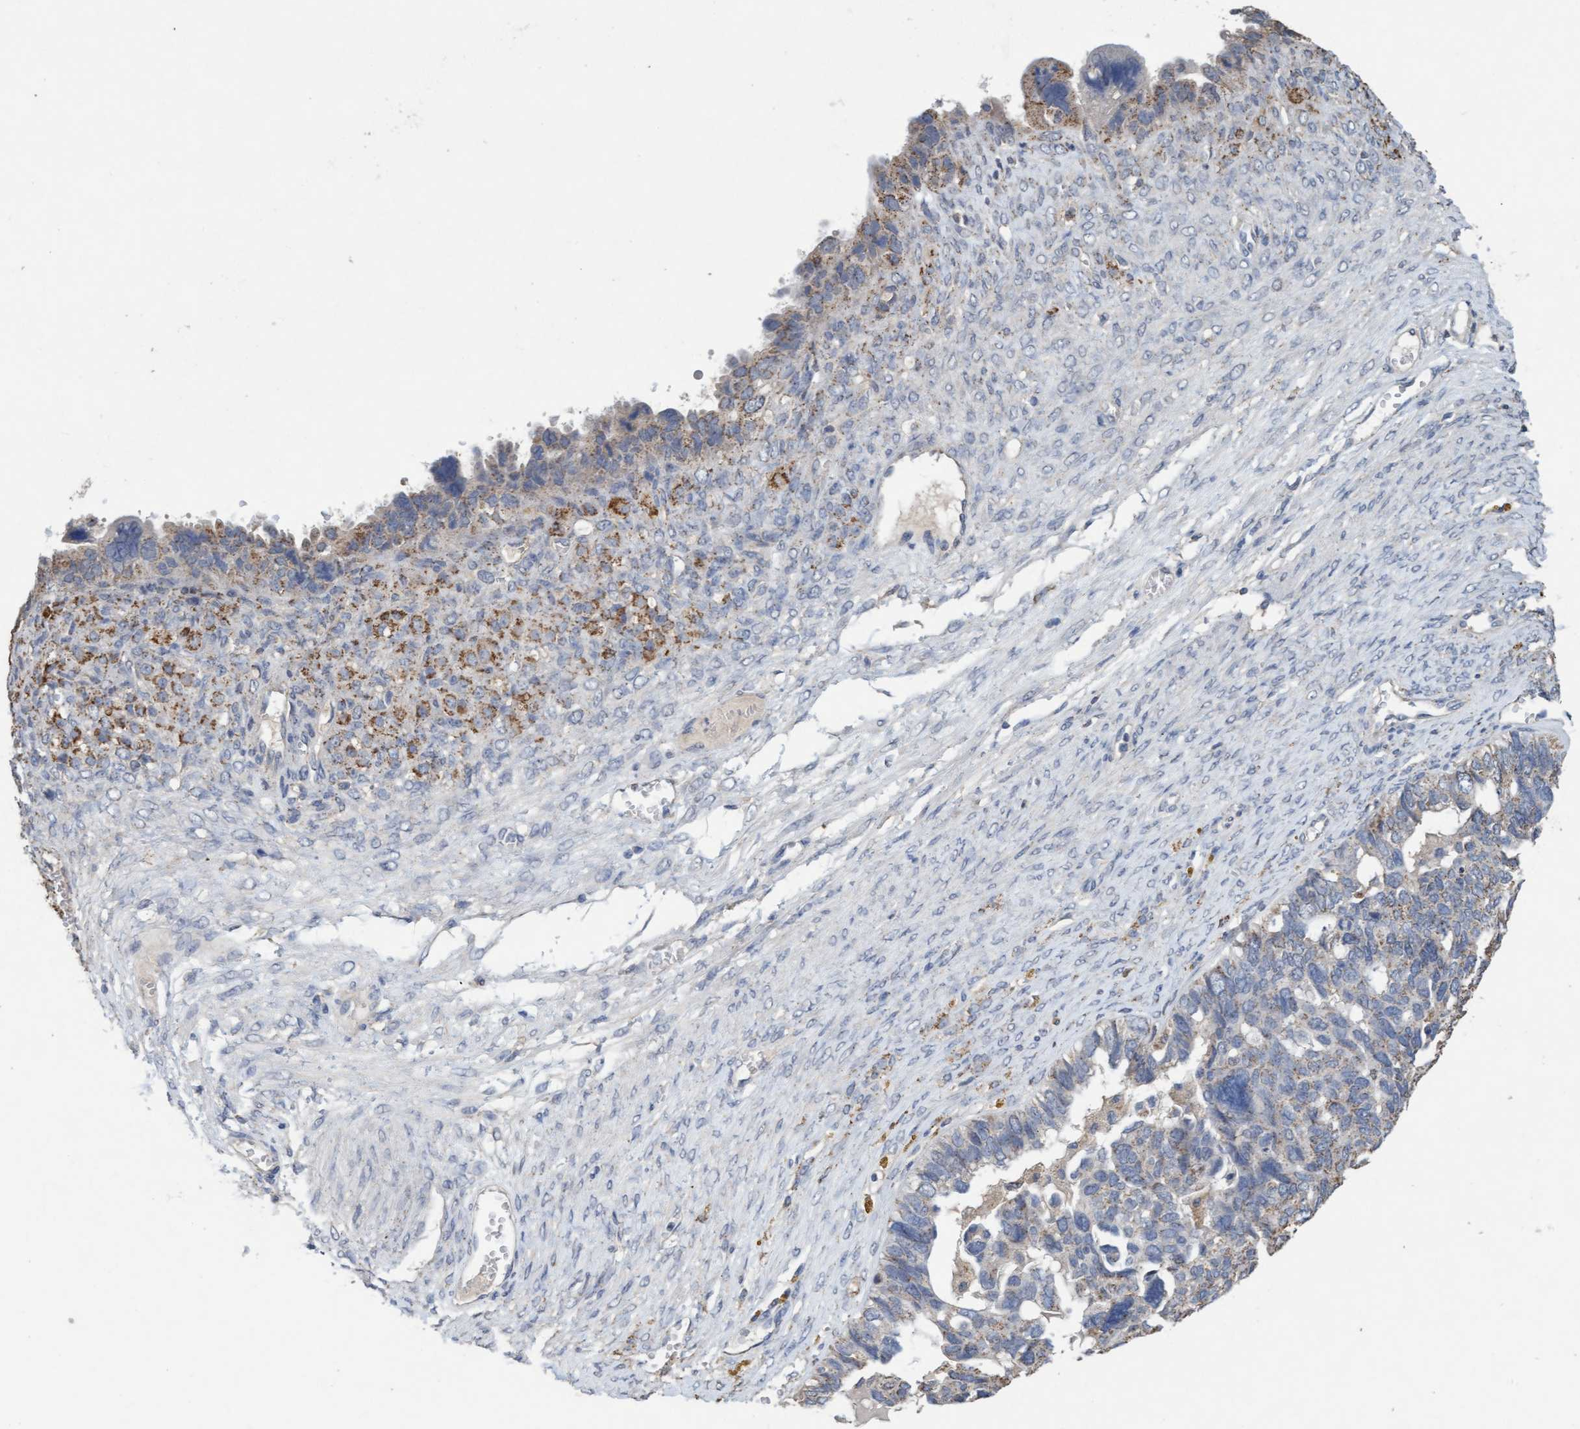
{"staining": {"intensity": "weak", "quantity": "25%-75%", "location": "cytoplasmic/membranous"}, "tissue": "ovarian cancer", "cell_type": "Tumor cells", "image_type": "cancer", "snomed": [{"axis": "morphology", "description": "Cystadenocarcinoma, serous, NOS"}, {"axis": "topography", "description": "Ovary"}], "caption": "Human ovarian cancer stained with a protein marker shows weak staining in tumor cells.", "gene": "VSIG8", "patient": {"sex": "female", "age": 79}}